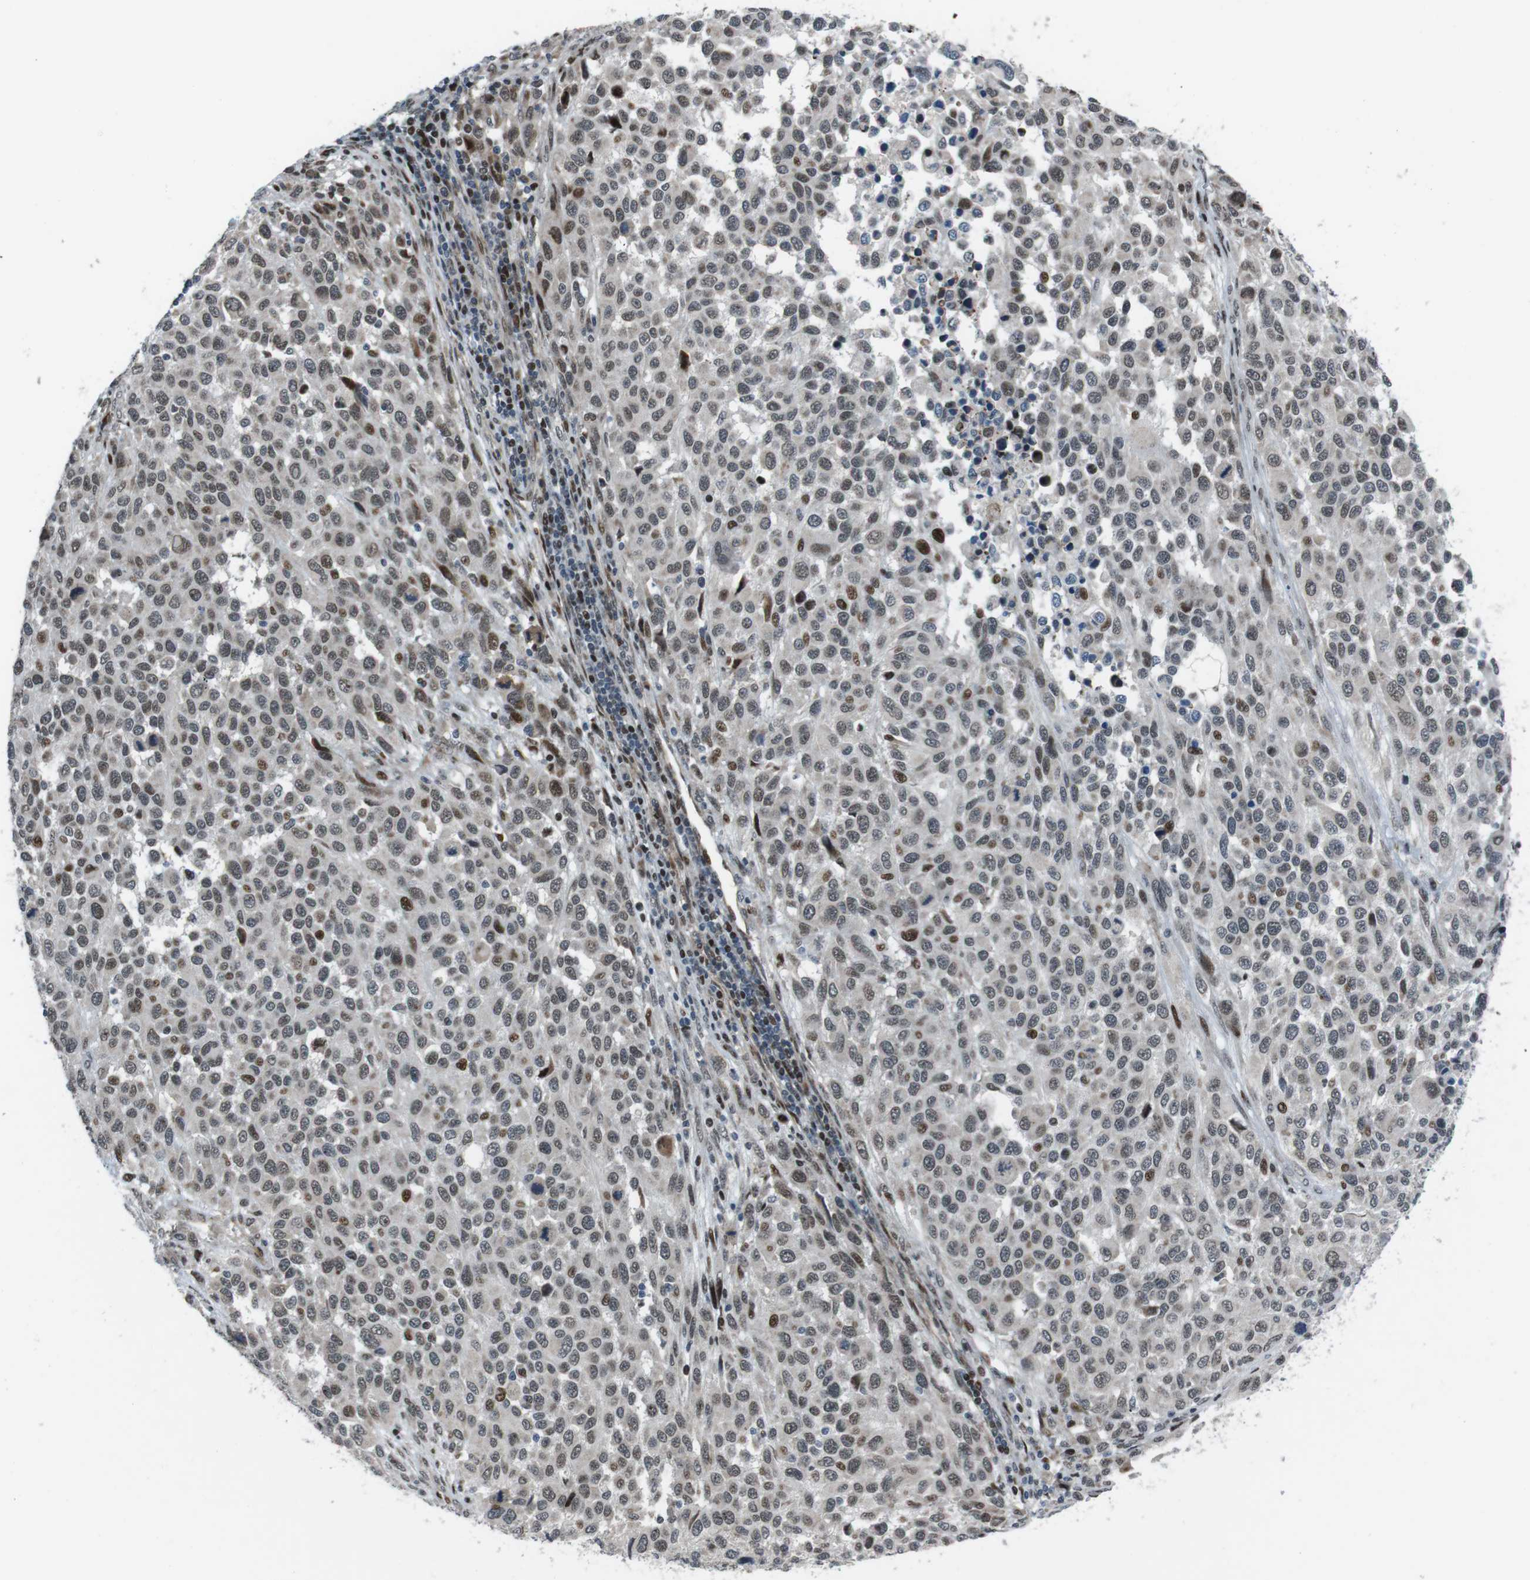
{"staining": {"intensity": "strong", "quantity": "<25%", "location": "nuclear"}, "tissue": "melanoma", "cell_type": "Tumor cells", "image_type": "cancer", "snomed": [{"axis": "morphology", "description": "Malignant melanoma, Metastatic site"}, {"axis": "topography", "description": "Lymph node"}], "caption": "An immunohistochemistry image of neoplastic tissue is shown. Protein staining in brown labels strong nuclear positivity in melanoma within tumor cells.", "gene": "PBRM1", "patient": {"sex": "male", "age": 61}}